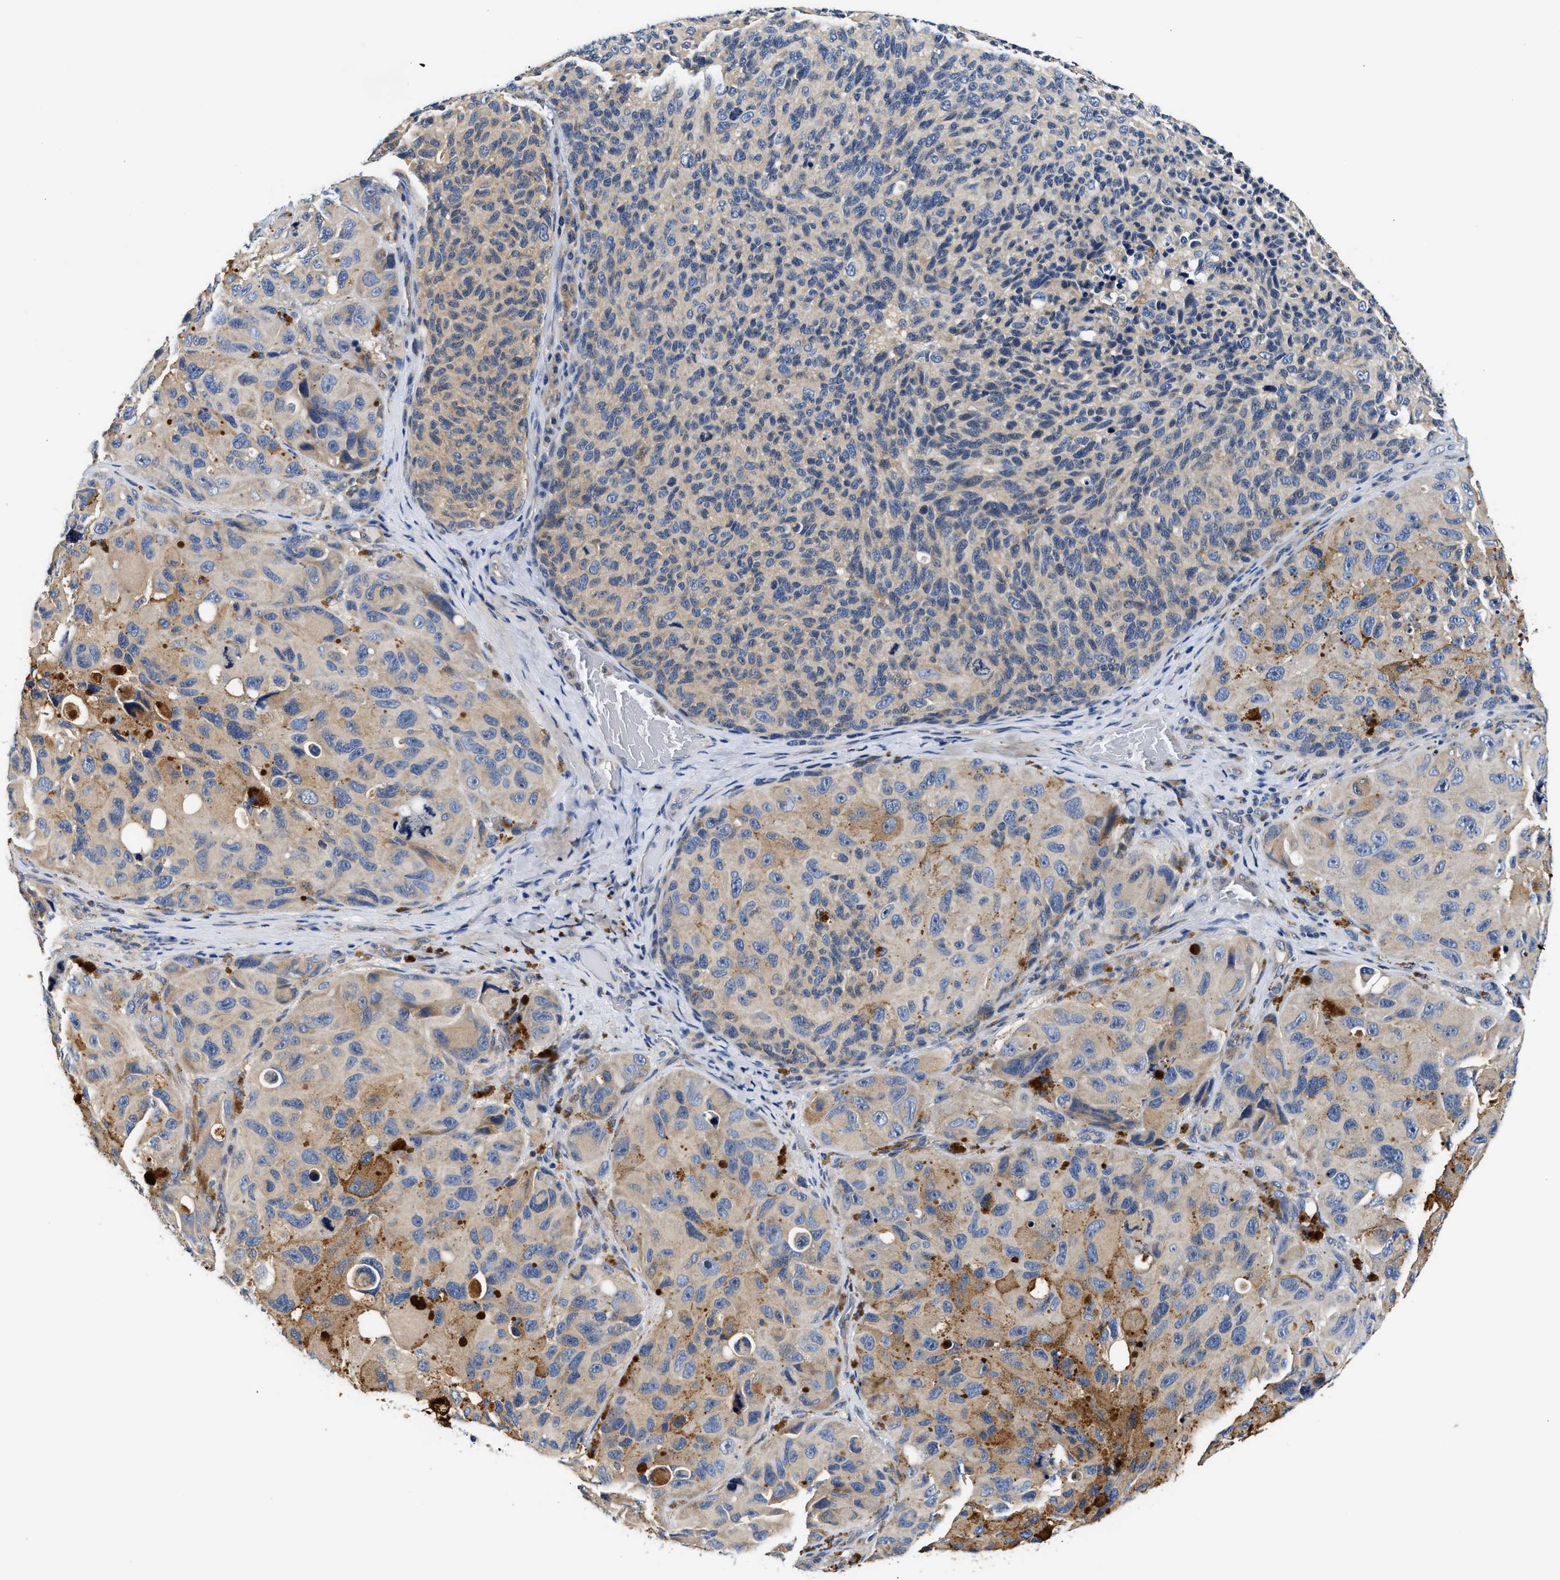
{"staining": {"intensity": "moderate", "quantity": "<25%", "location": "cytoplasmic/membranous"}, "tissue": "melanoma", "cell_type": "Tumor cells", "image_type": "cancer", "snomed": [{"axis": "morphology", "description": "Malignant melanoma, NOS"}, {"axis": "topography", "description": "Skin"}], "caption": "Human malignant melanoma stained with a protein marker demonstrates moderate staining in tumor cells.", "gene": "FAM185A", "patient": {"sex": "female", "age": 73}}